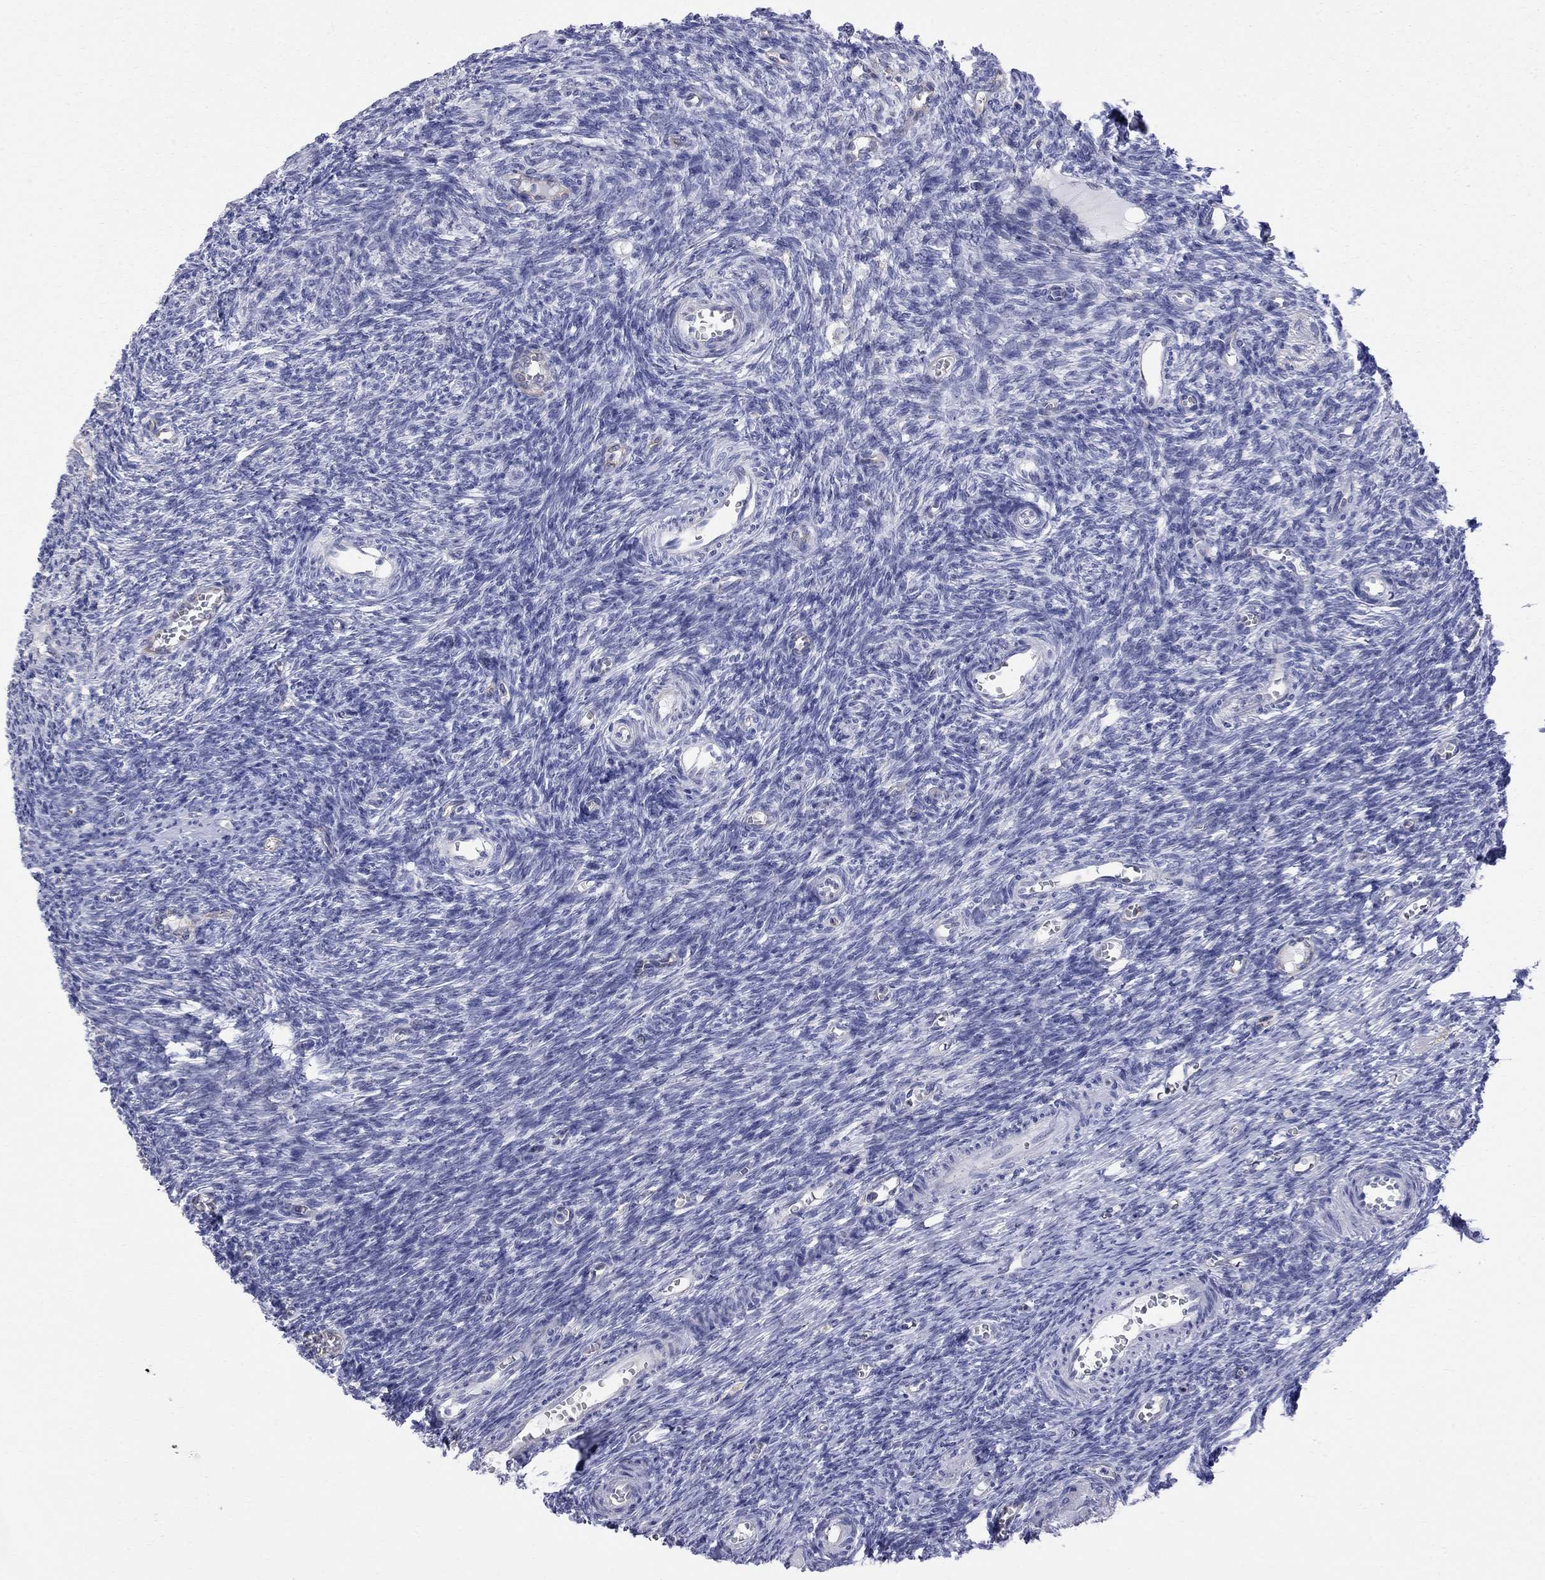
{"staining": {"intensity": "negative", "quantity": "none", "location": "none"}, "tissue": "ovary", "cell_type": "Ovarian stroma cells", "image_type": "normal", "snomed": [{"axis": "morphology", "description": "Normal tissue, NOS"}, {"axis": "topography", "description": "Ovary"}], "caption": "DAB (3,3'-diaminobenzidine) immunohistochemical staining of unremarkable human ovary displays no significant positivity in ovarian stroma cells.", "gene": "ABI3", "patient": {"sex": "female", "age": 27}}